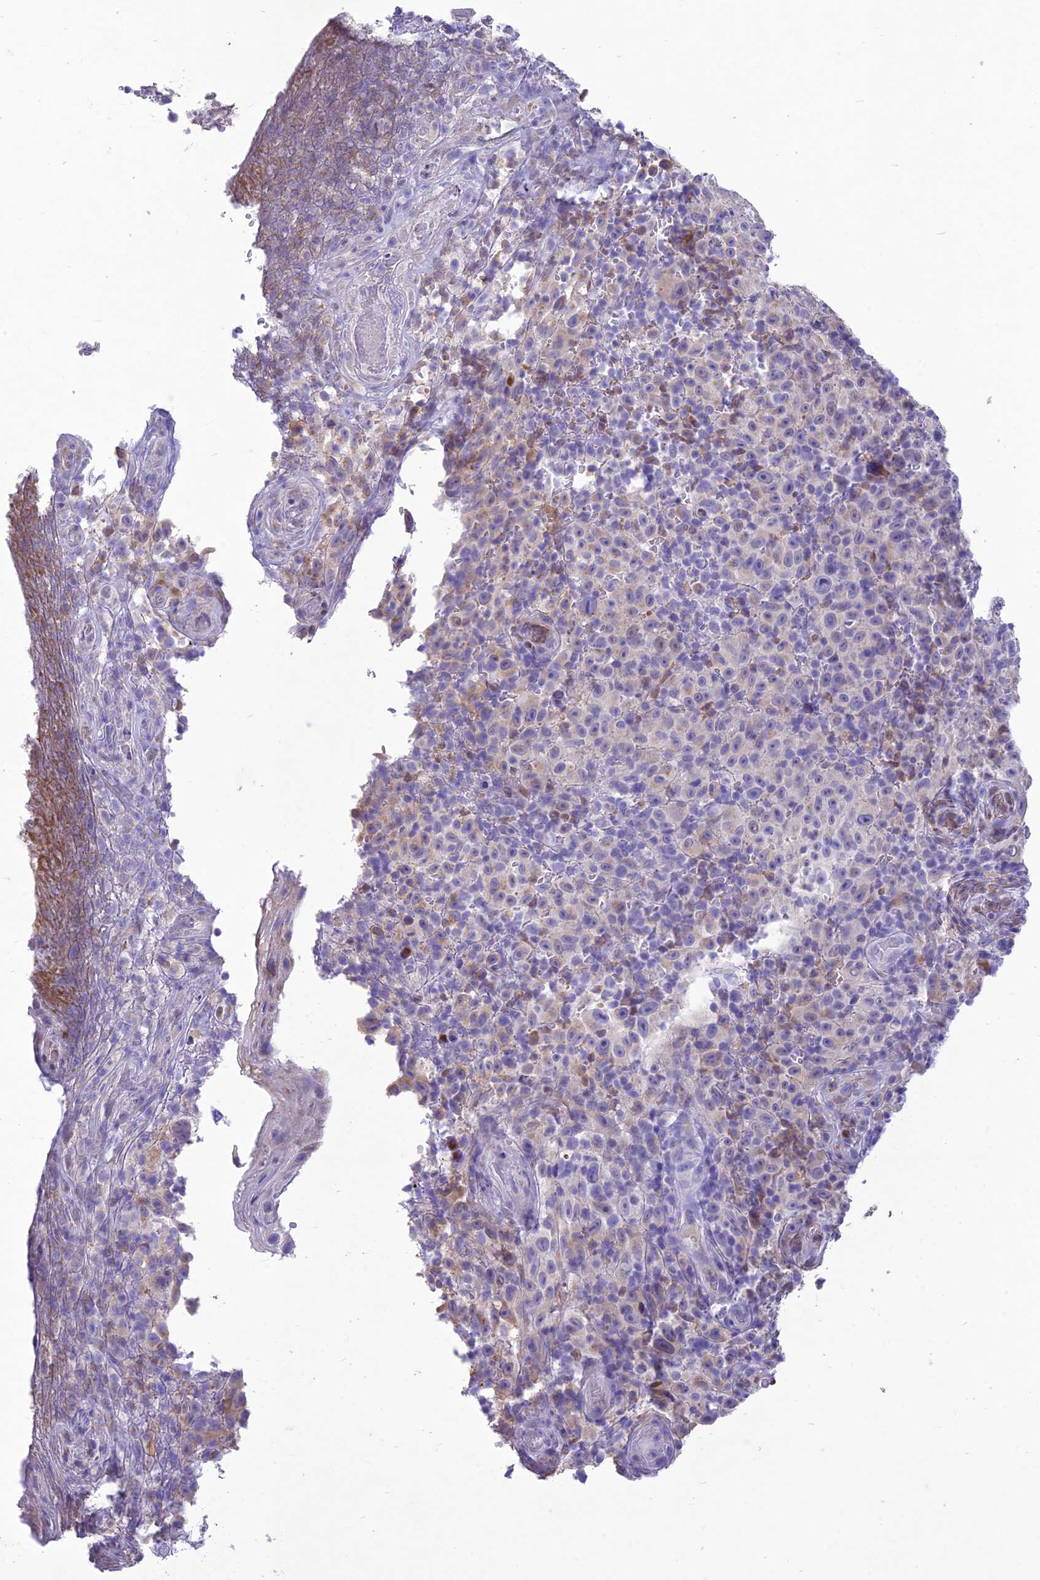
{"staining": {"intensity": "negative", "quantity": "none", "location": "none"}, "tissue": "melanoma", "cell_type": "Tumor cells", "image_type": "cancer", "snomed": [{"axis": "morphology", "description": "Malignant melanoma, NOS"}, {"axis": "topography", "description": "Skin"}], "caption": "Tumor cells show no significant positivity in melanoma.", "gene": "SLC13A5", "patient": {"sex": "female", "age": 82}}